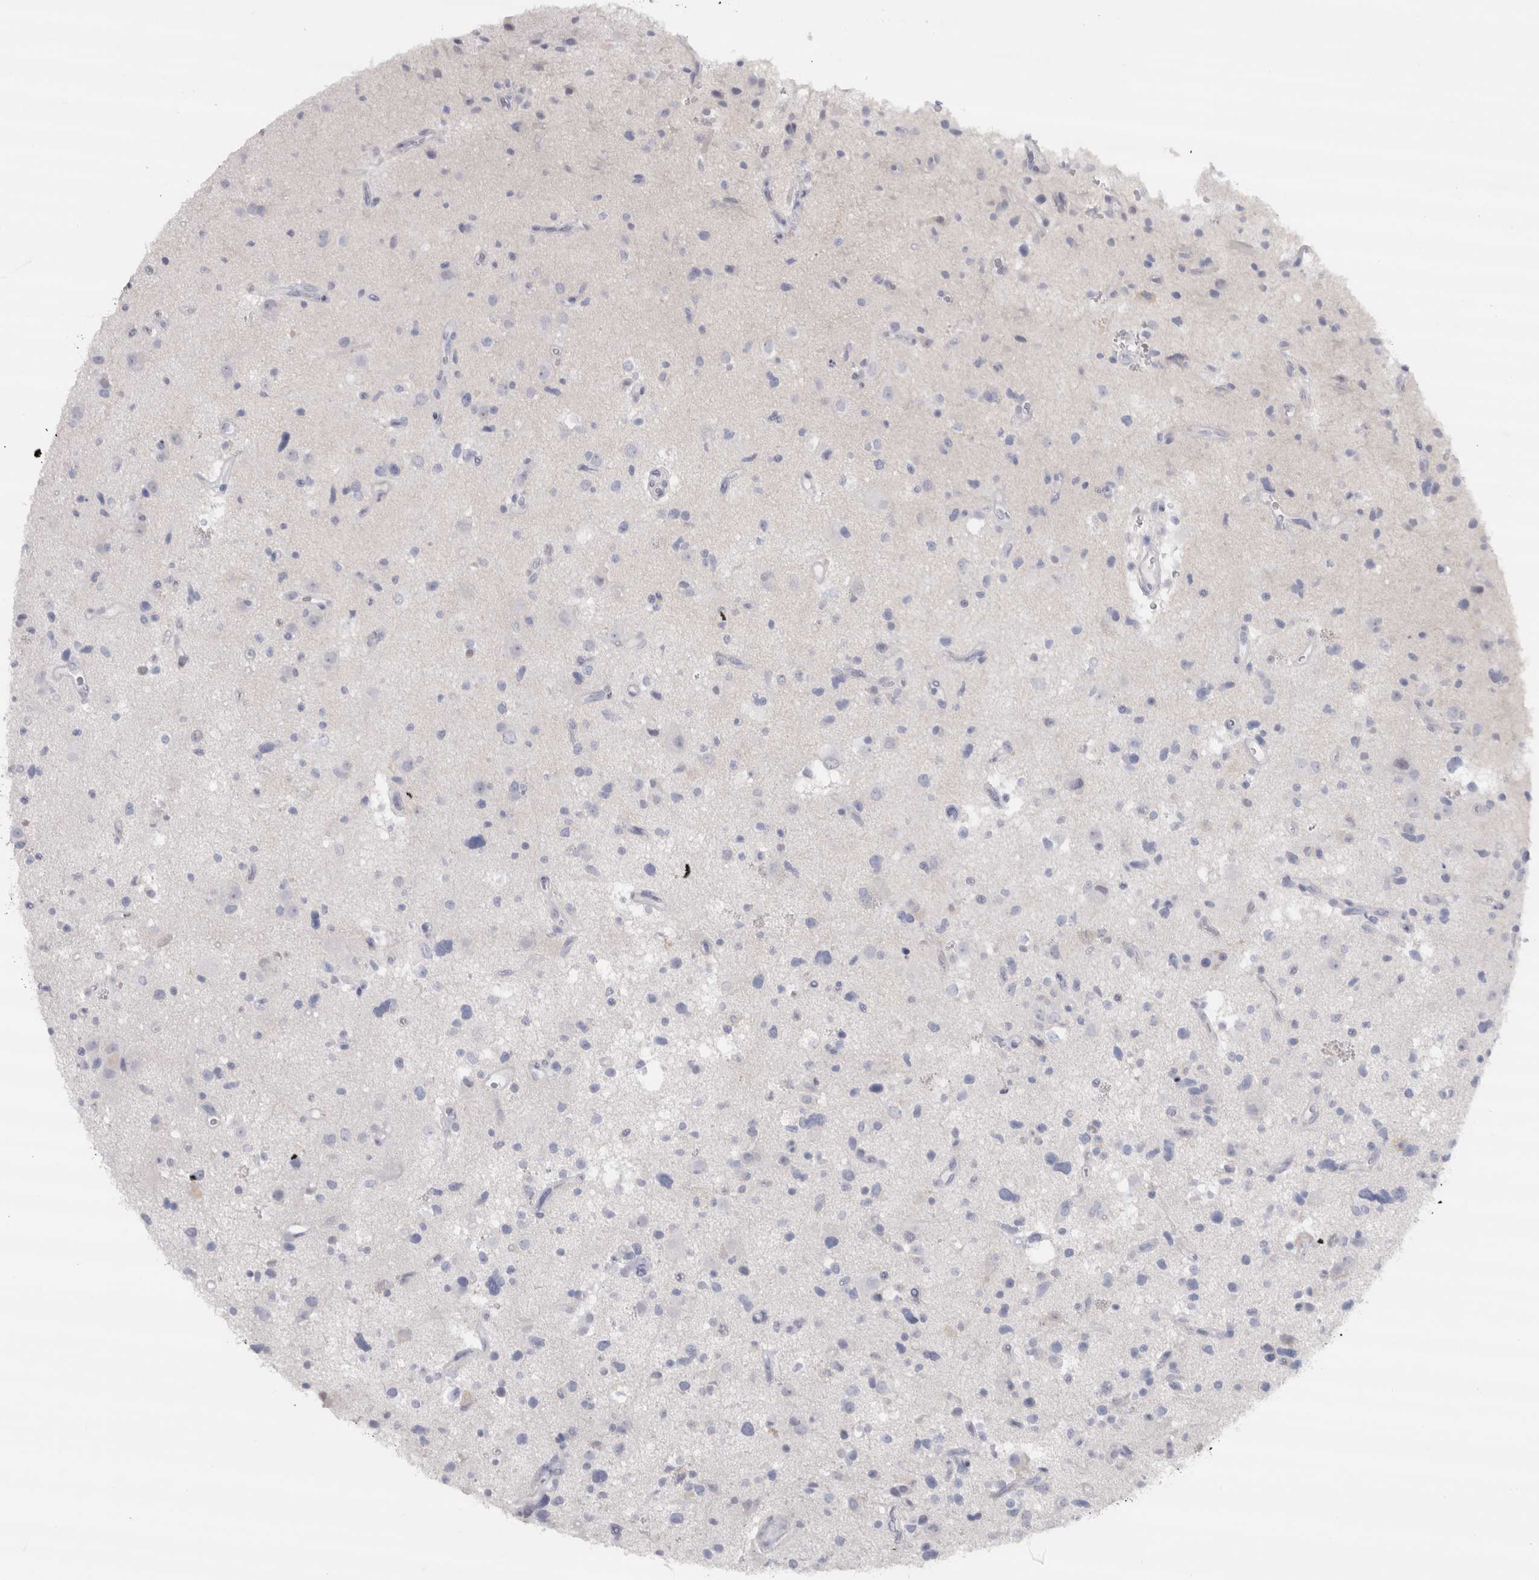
{"staining": {"intensity": "negative", "quantity": "none", "location": "none"}, "tissue": "glioma", "cell_type": "Tumor cells", "image_type": "cancer", "snomed": [{"axis": "morphology", "description": "Glioma, malignant, High grade"}, {"axis": "topography", "description": "Brain"}], "caption": "A high-resolution image shows immunohistochemistry (IHC) staining of malignant glioma (high-grade), which shows no significant expression in tumor cells. The staining is performed using DAB brown chromogen with nuclei counter-stained in using hematoxylin.", "gene": "CDH17", "patient": {"sex": "male", "age": 33}}